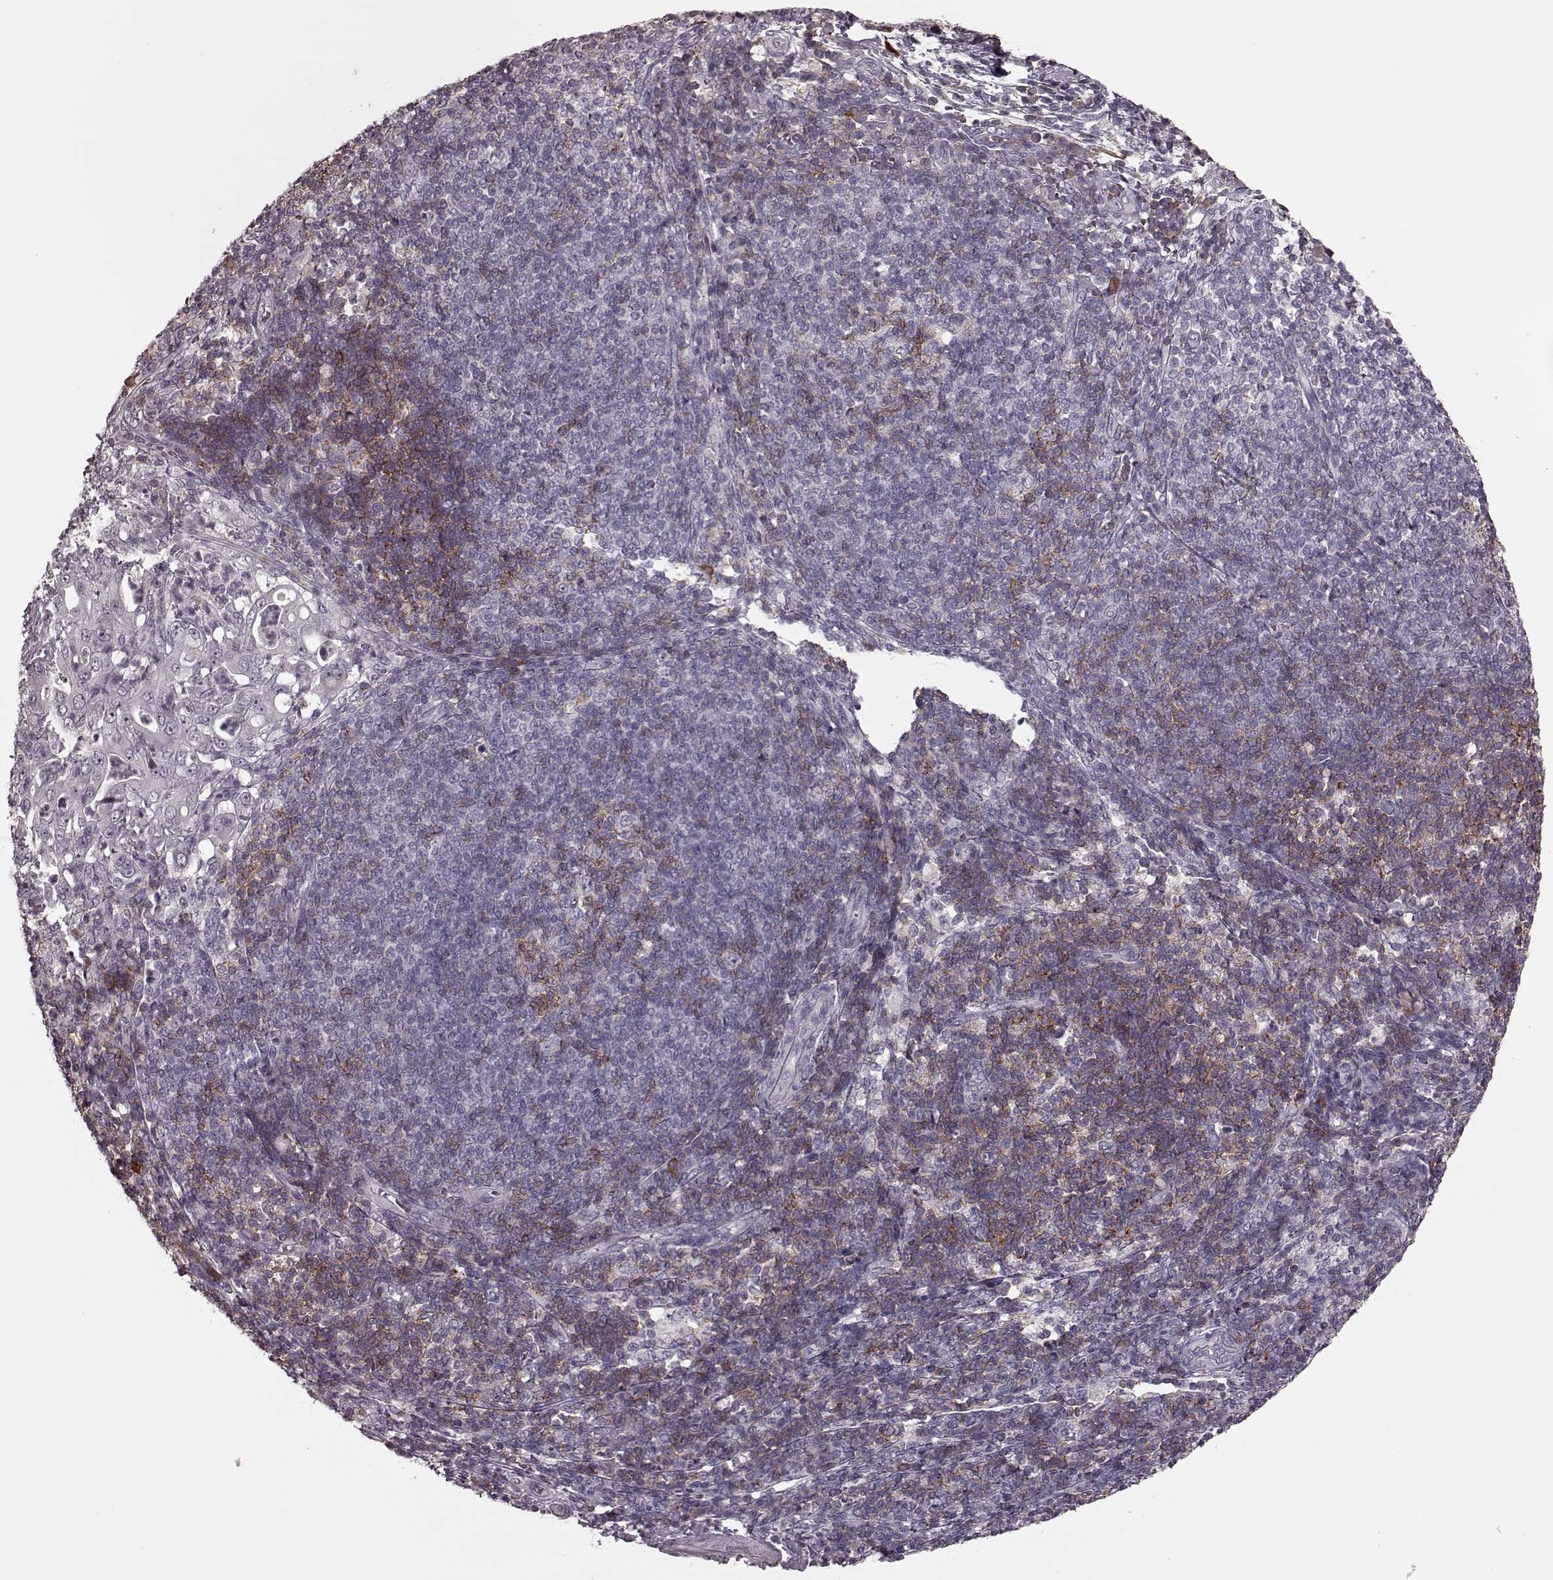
{"staining": {"intensity": "negative", "quantity": "none", "location": "none"}, "tissue": "pancreatic cancer", "cell_type": "Tumor cells", "image_type": "cancer", "snomed": [{"axis": "morphology", "description": "Adenocarcinoma, NOS"}, {"axis": "topography", "description": "Pancreas"}], "caption": "This is a histopathology image of immunohistochemistry staining of adenocarcinoma (pancreatic), which shows no positivity in tumor cells.", "gene": "CD28", "patient": {"sex": "male", "age": 71}}